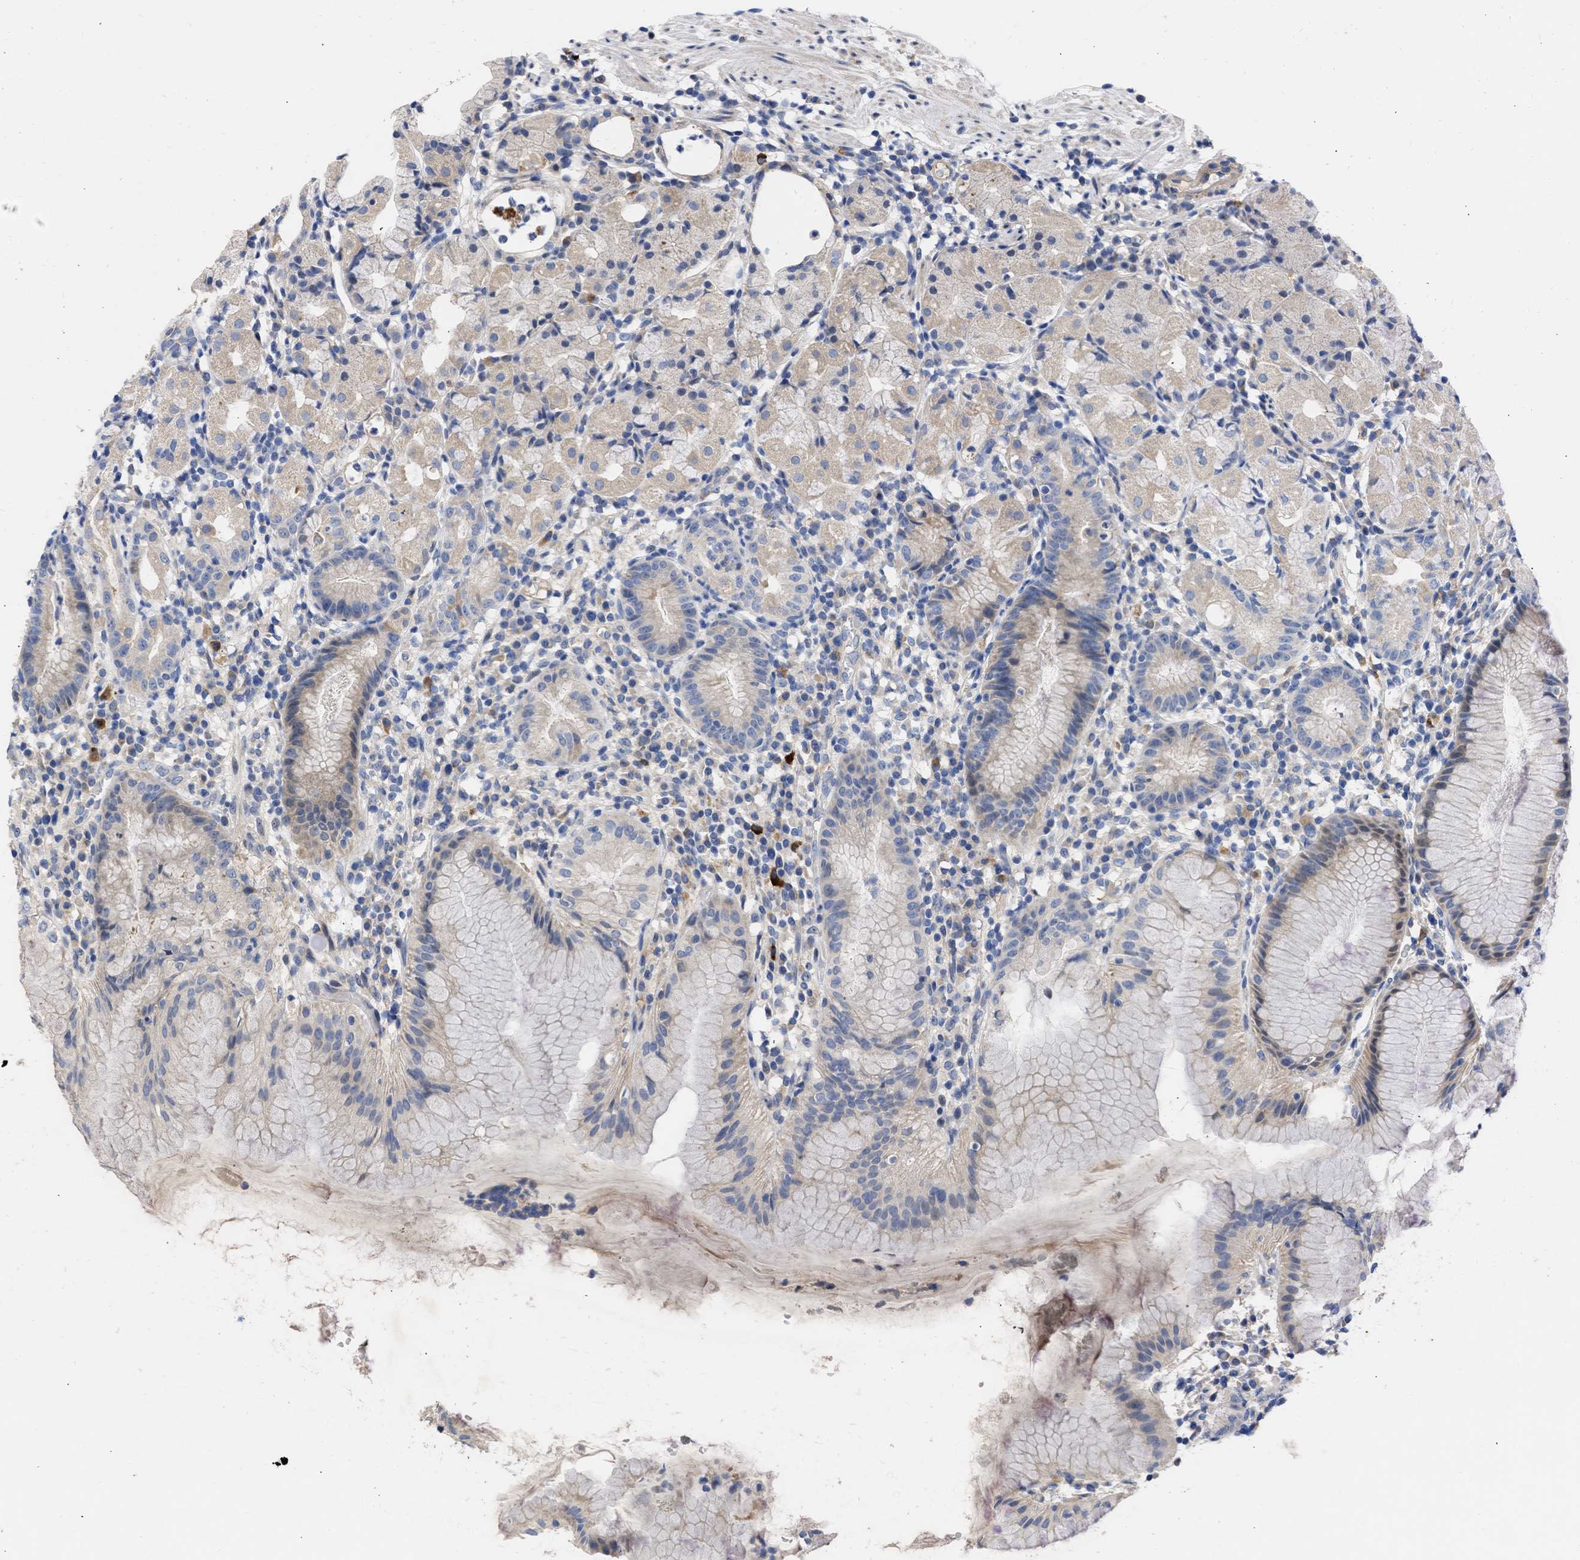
{"staining": {"intensity": "weak", "quantity": "<25%", "location": "cytoplasmic/membranous"}, "tissue": "stomach", "cell_type": "Glandular cells", "image_type": "normal", "snomed": [{"axis": "morphology", "description": "Normal tissue, NOS"}, {"axis": "topography", "description": "Stomach"}, {"axis": "topography", "description": "Stomach, lower"}], "caption": "Immunohistochemistry (IHC) of normal stomach shows no staining in glandular cells.", "gene": "ARHGEF4", "patient": {"sex": "female", "age": 75}}